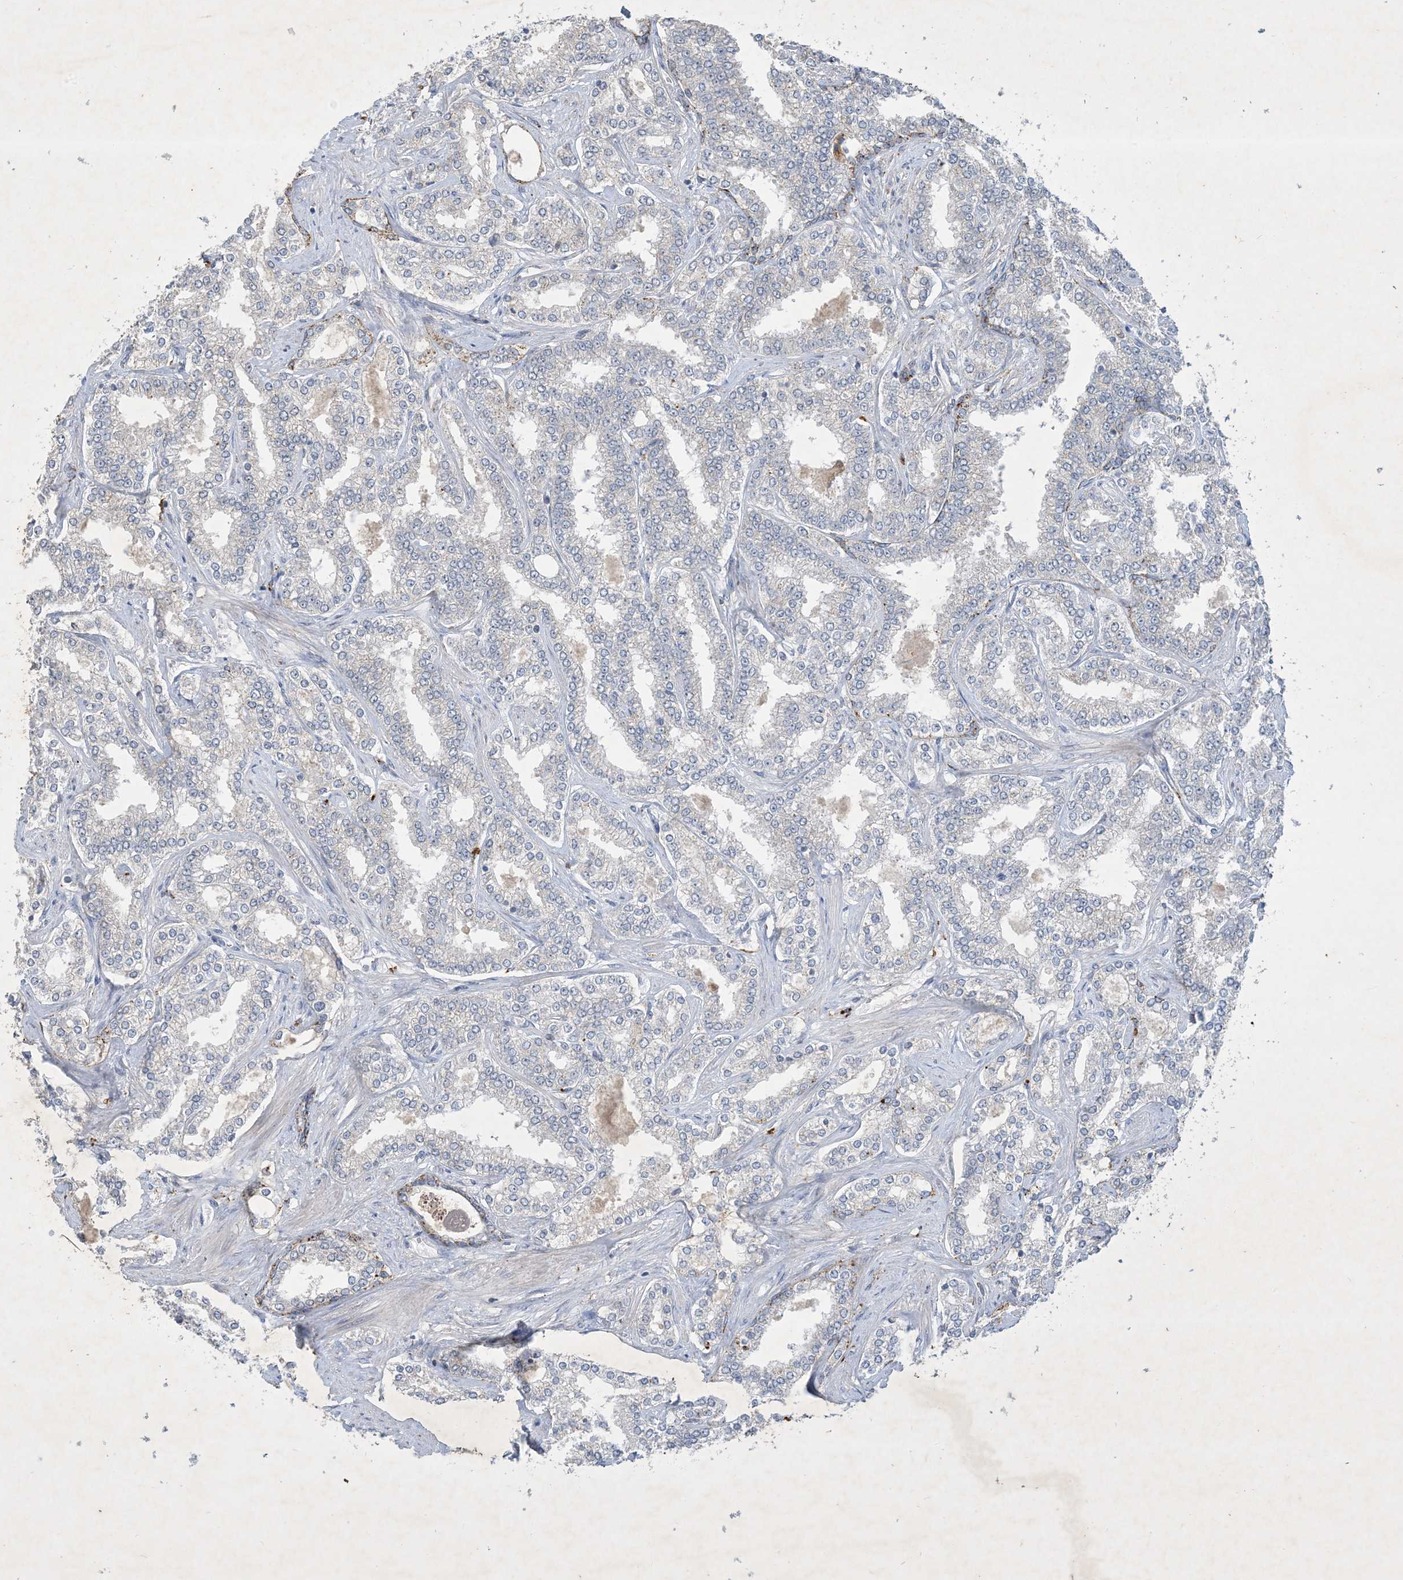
{"staining": {"intensity": "negative", "quantity": "none", "location": "none"}, "tissue": "prostate cancer", "cell_type": "Tumor cells", "image_type": "cancer", "snomed": [{"axis": "morphology", "description": "Normal tissue, NOS"}, {"axis": "morphology", "description": "Adenocarcinoma, High grade"}, {"axis": "topography", "description": "Prostate"}], "caption": "IHC of high-grade adenocarcinoma (prostate) exhibits no positivity in tumor cells. (IHC, brightfield microscopy, high magnification).", "gene": "MRPS18A", "patient": {"sex": "male", "age": 83}}